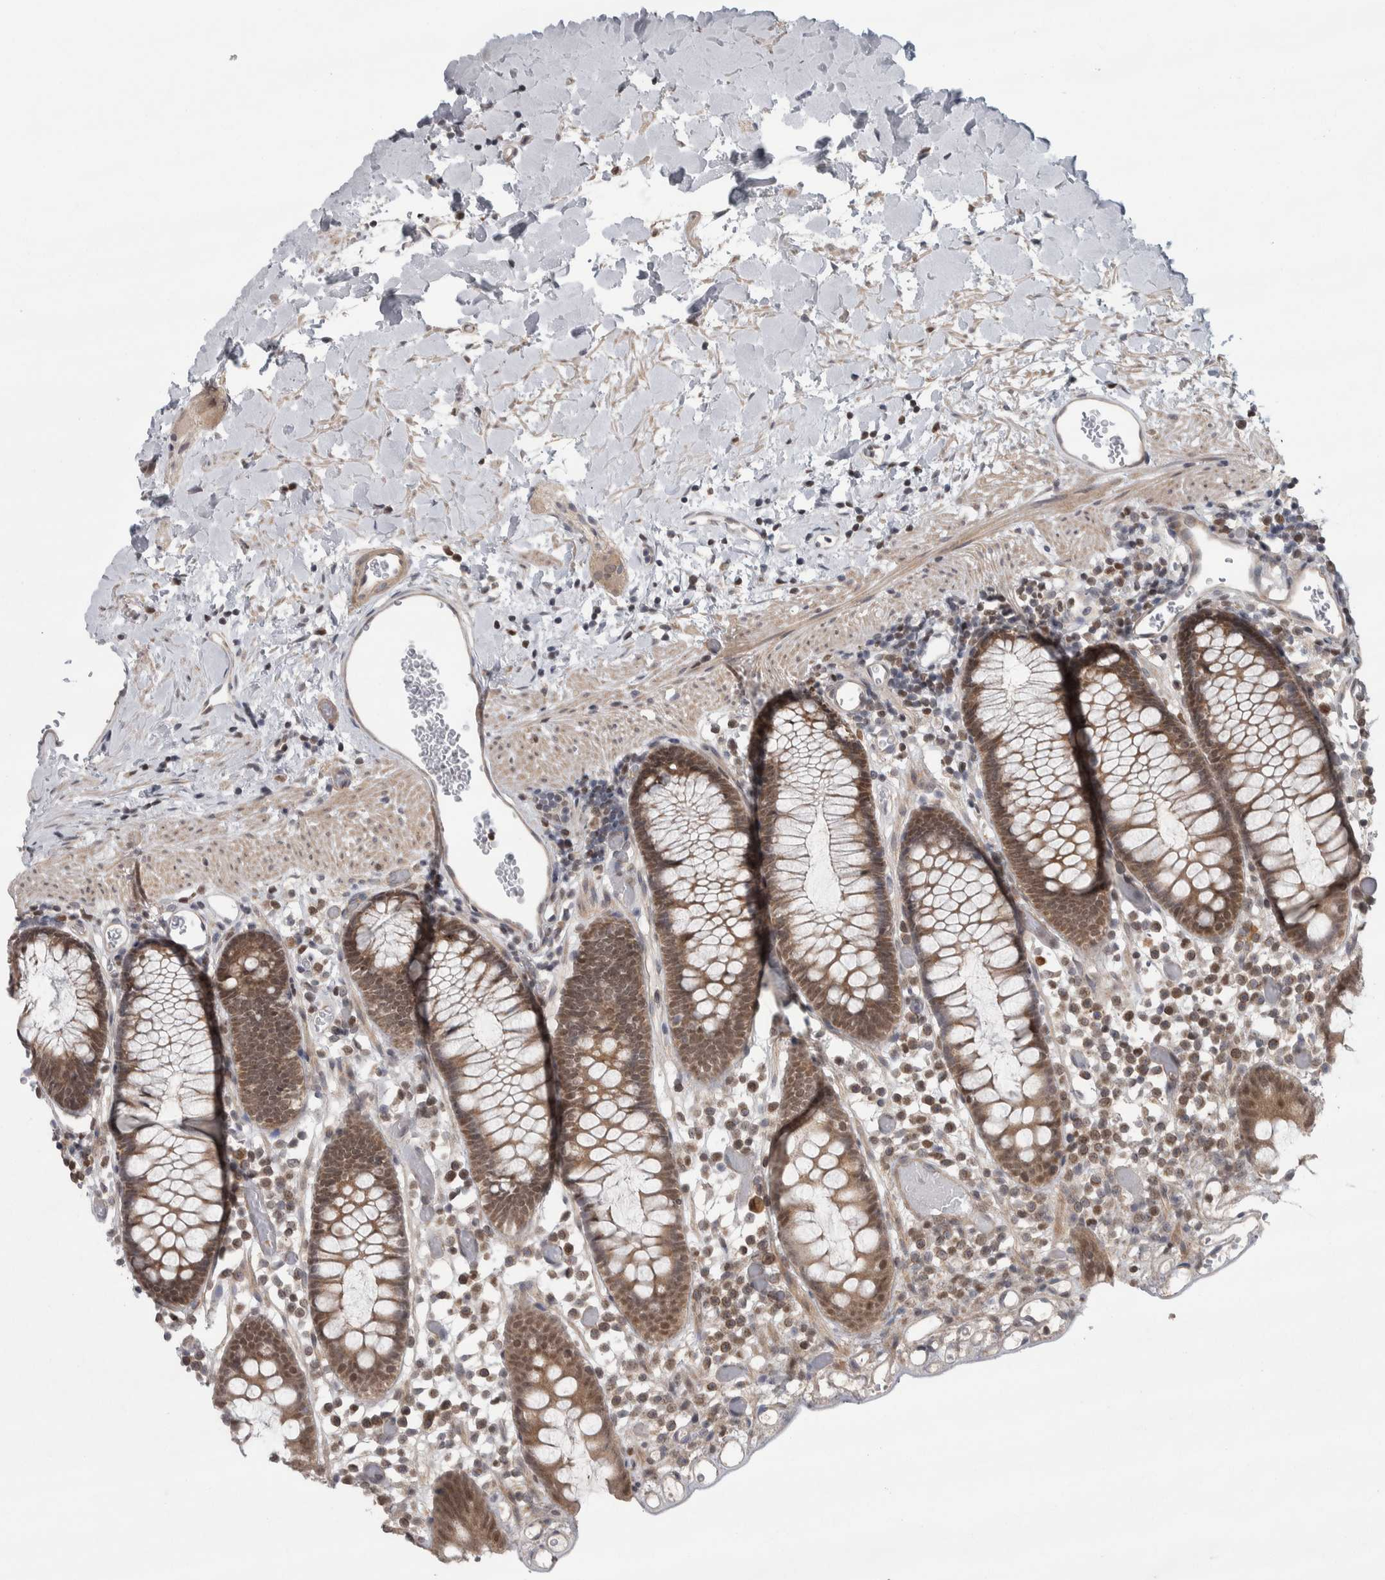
{"staining": {"intensity": "weak", "quantity": ">75%", "location": "cytoplasmic/membranous"}, "tissue": "colon", "cell_type": "Endothelial cells", "image_type": "normal", "snomed": [{"axis": "morphology", "description": "Normal tissue, NOS"}, {"axis": "topography", "description": "Colon"}], "caption": "Brown immunohistochemical staining in unremarkable human colon reveals weak cytoplasmic/membranous staining in approximately >75% of endothelial cells. (Brightfield microscopy of DAB IHC at high magnification).", "gene": "CWC27", "patient": {"sex": "male", "age": 14}}